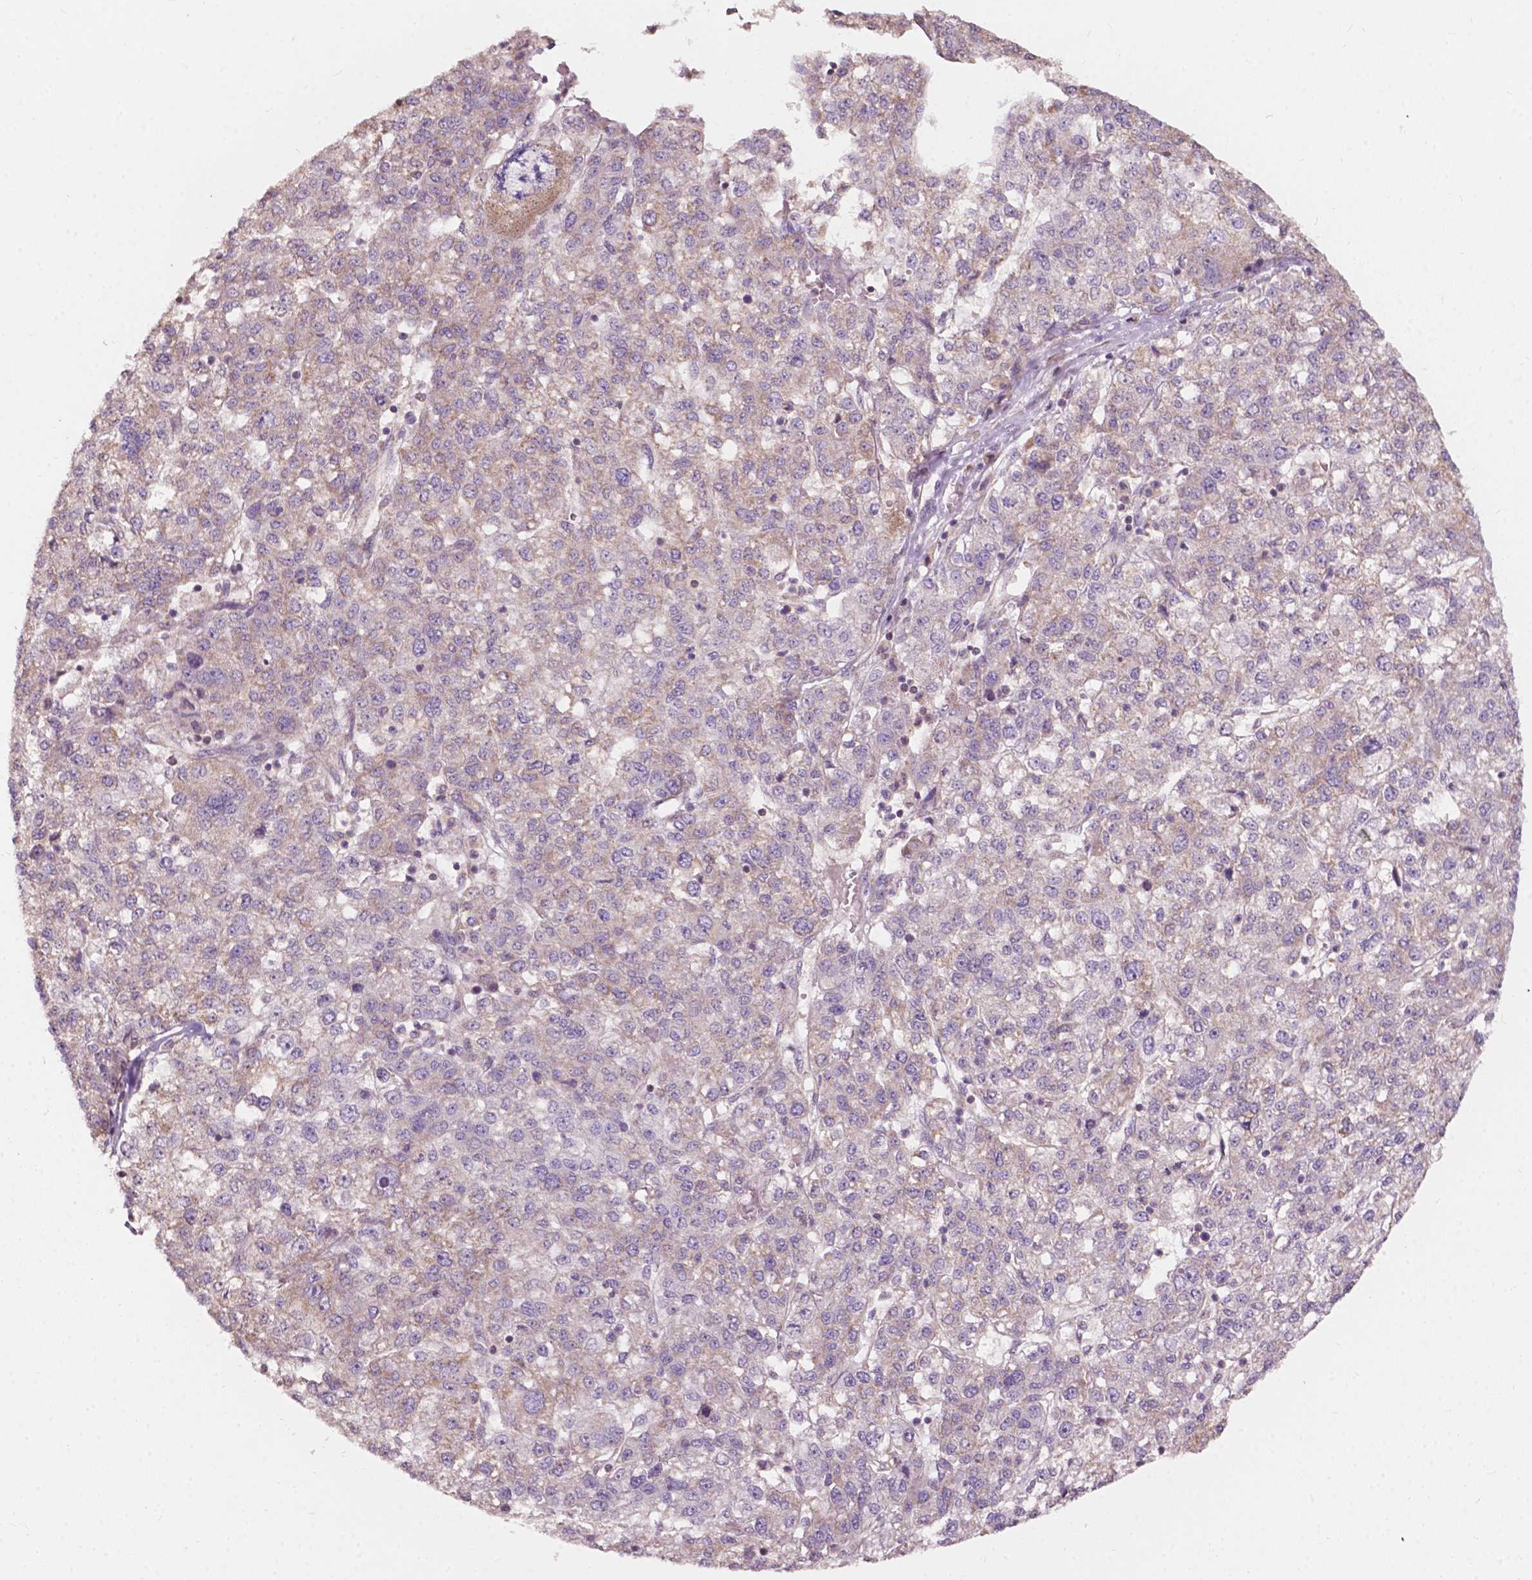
{"staining": {"intensity": "weak", "quantity": "<25%", "location": "cytoplasmic/membranous"}, "tissue": "liver cancer", "cell_type": "Tumor cells", "image_type": "cancer", "snomed": [{"axis": "morphology", "description": "Carcinoma, Hepatocellular, NOS"}, {"axis": "topography", "description": "Liver"}], "caption": "Human liver cancer (hepatocellular carcinoma) stained for a protein using immunohistochemistry (IHC) displays no staining in tumor cells.", "gene": "NDUFA10", "patient": {"sex": "male", "age": 56}}